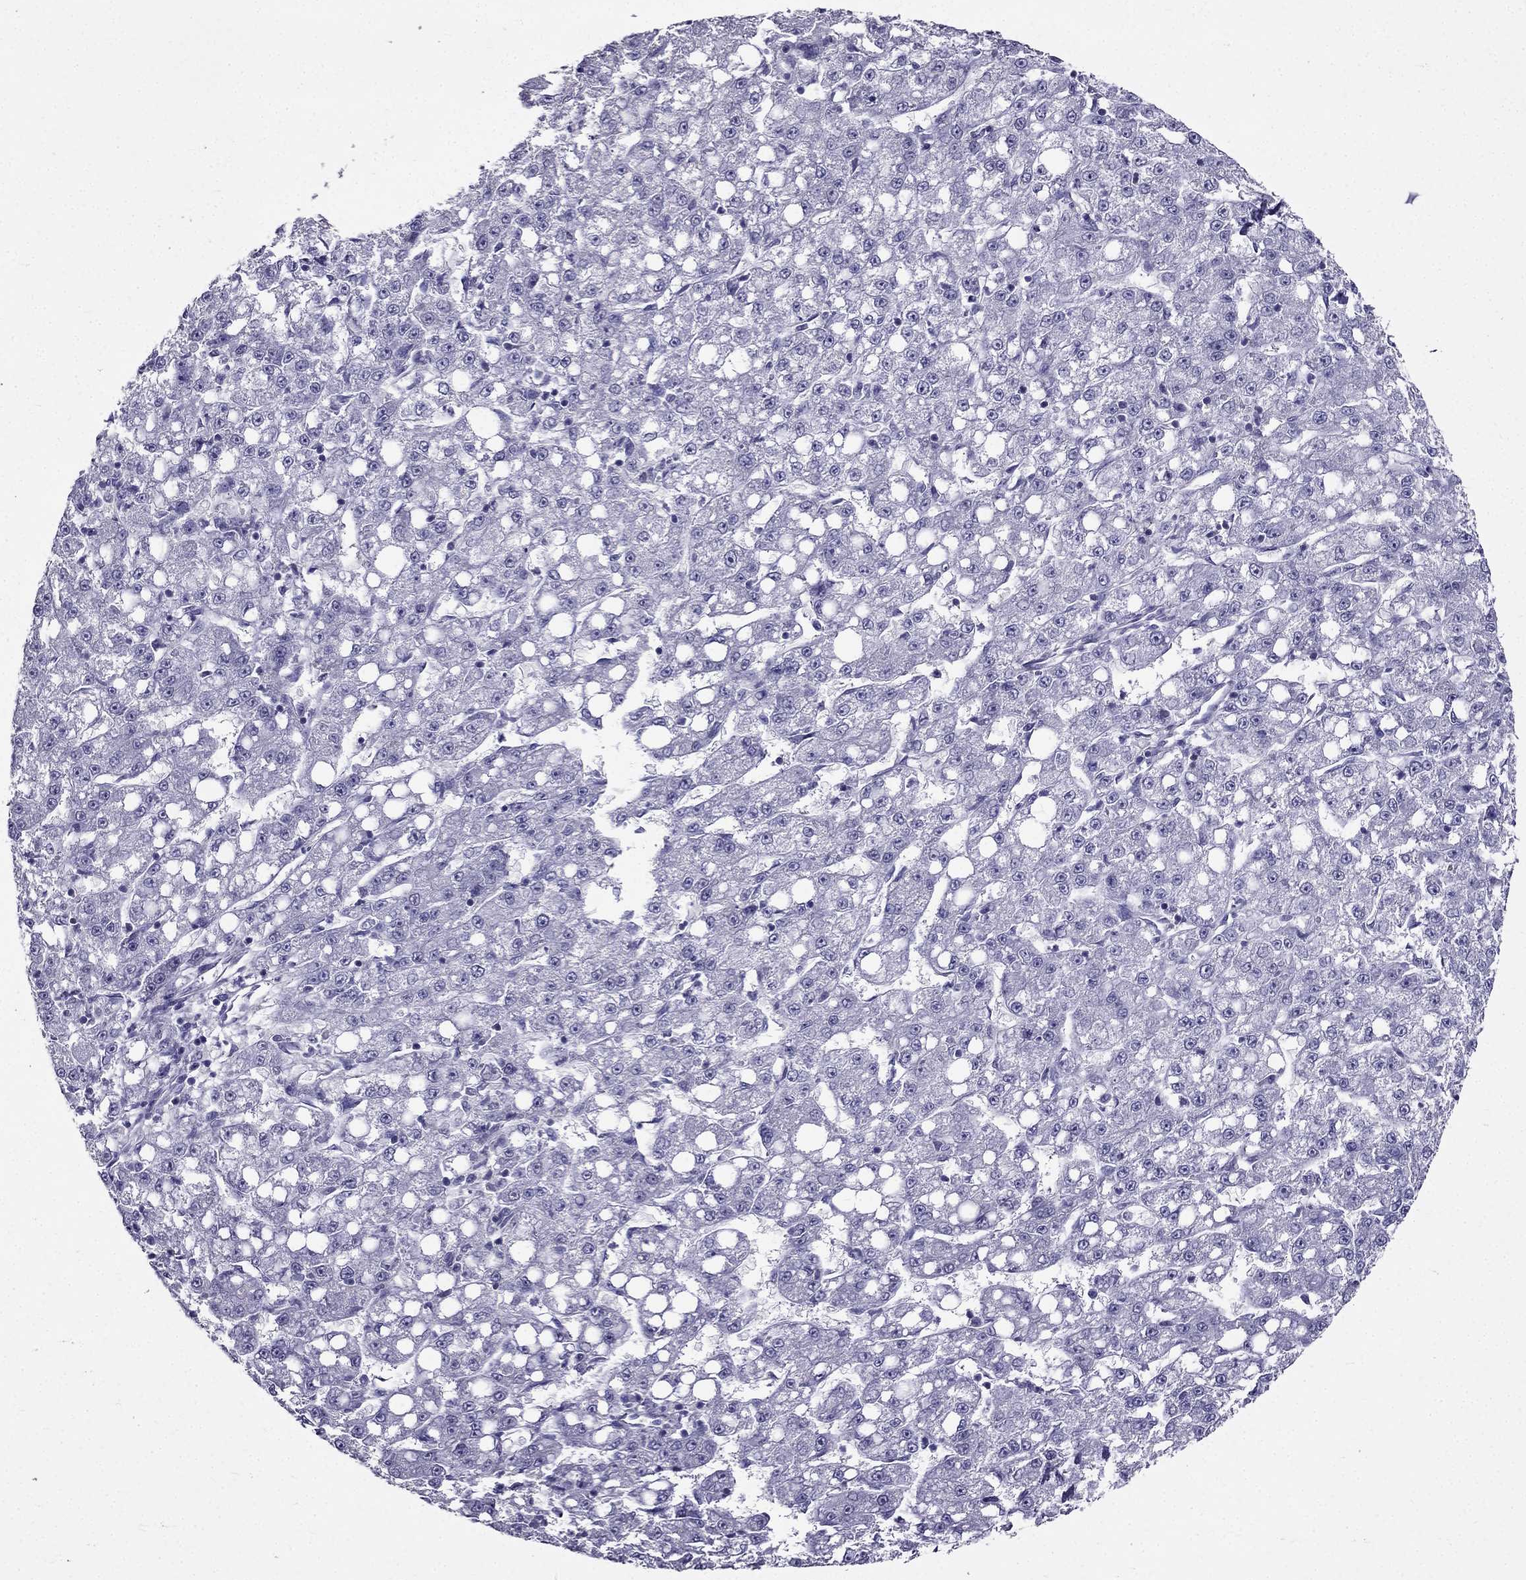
{"staining": {"intensity": "negative", "quantity": "none", "location": "none"}, "tissue": "liver cancer", "cell_type": "Tumor cells", "image_type": "cancer", "snomed": [{"axis": "morphology", "description": "Carcinoma, Hepatocellular, NOS"}, {"axis": "topography", "description": "Liver"}], "caption": "The photomicrograph shows no staining of tumor cells in liver cancer.", "gene": "AAK1", "patient": {"sex": "female", "age": 65}}